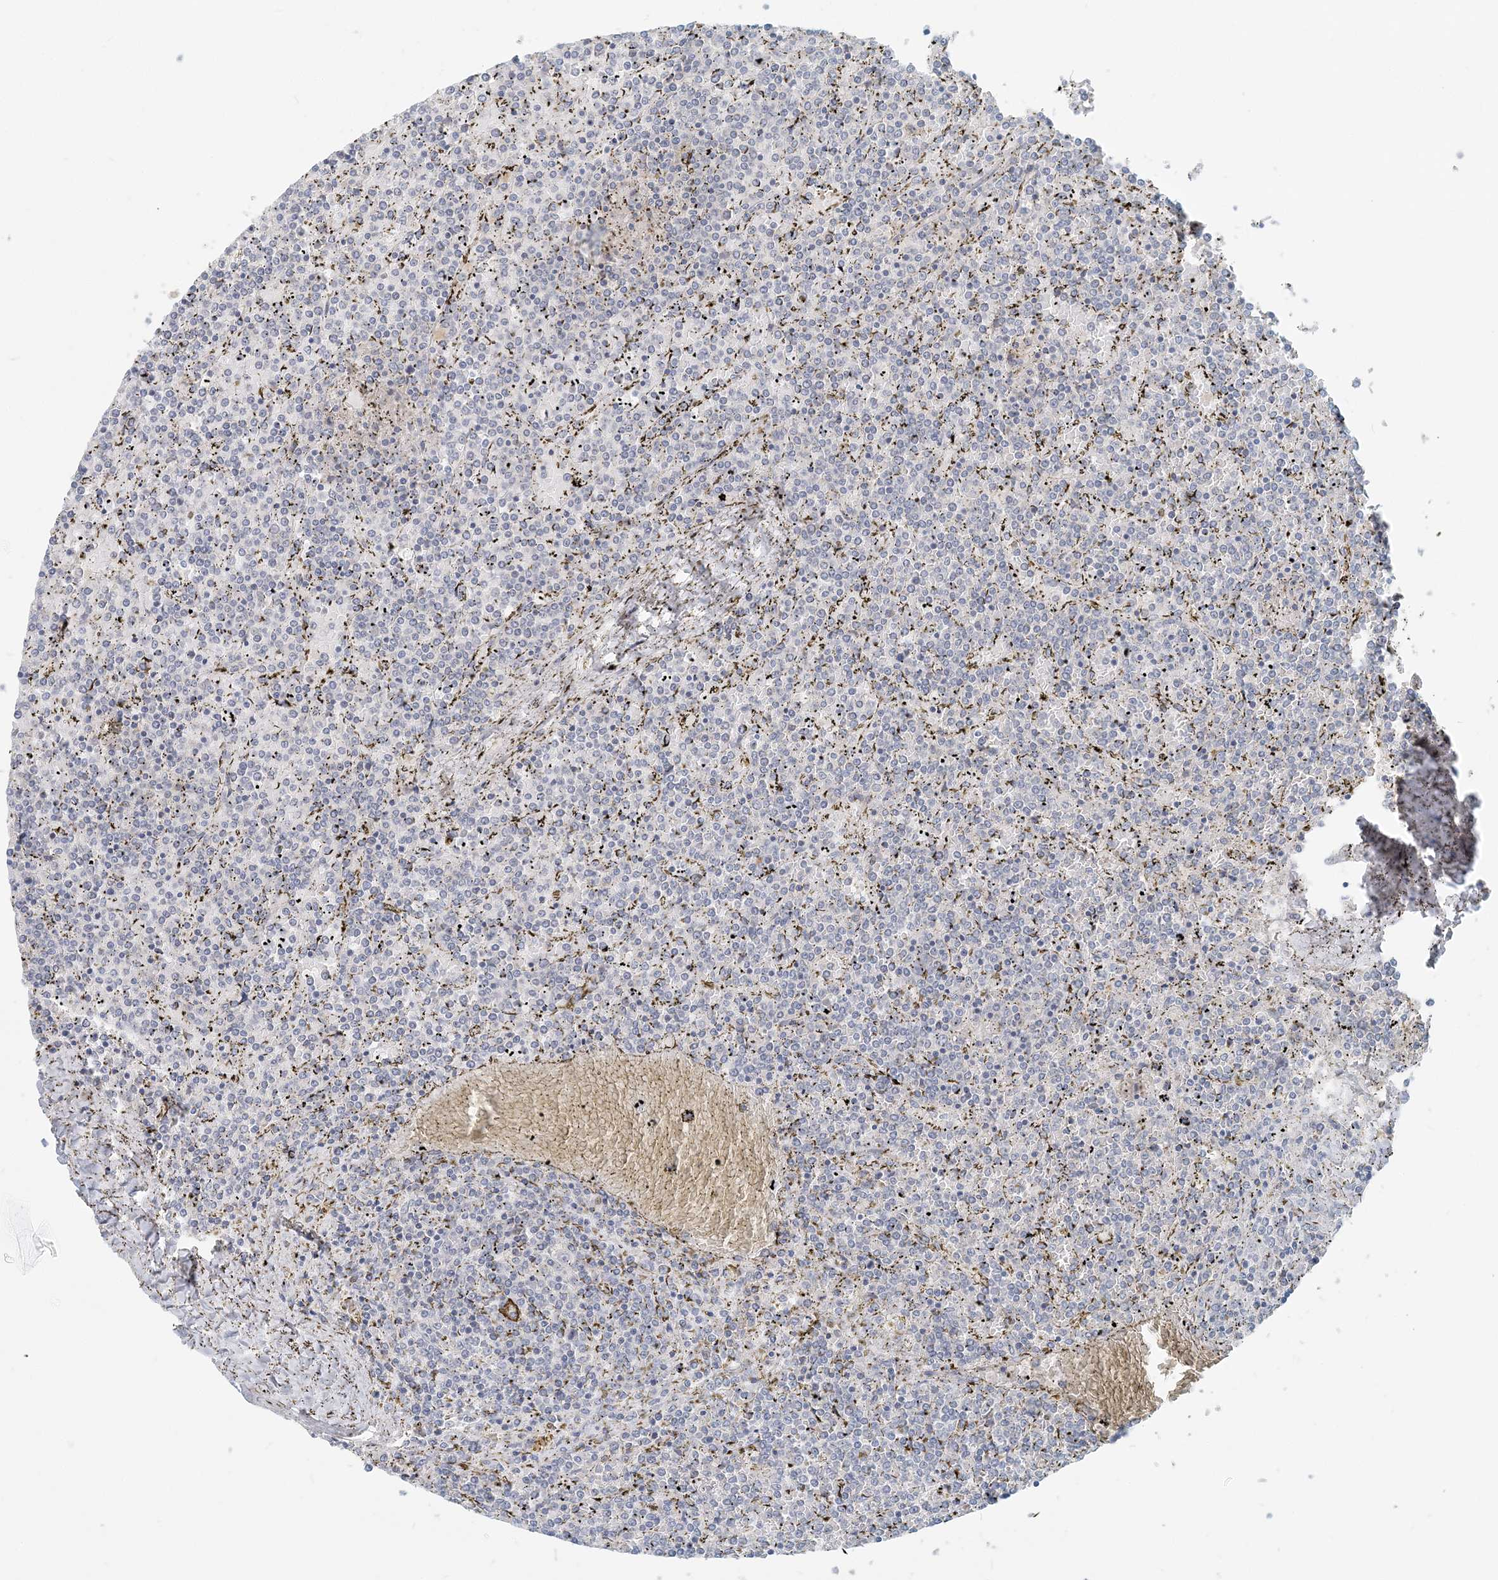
{"staining": {"intensity": "negative", "quantity": "none", "location": "none"}, "tissue": "lymphoma", "cell_type": "Tumor cells", "image_type": "cancer", "snomed": [{"axis": "morphology", "description": "Malignant lymphoma, non-Hodgkin's type, Low grade"}, {"axis": "topography", "description": "Spleen"}], "caption": "Tumor cells show no significant protein staining in lymphoma.", "gene": "NAA11", "patient": {"sex": "female", "age": 19}}